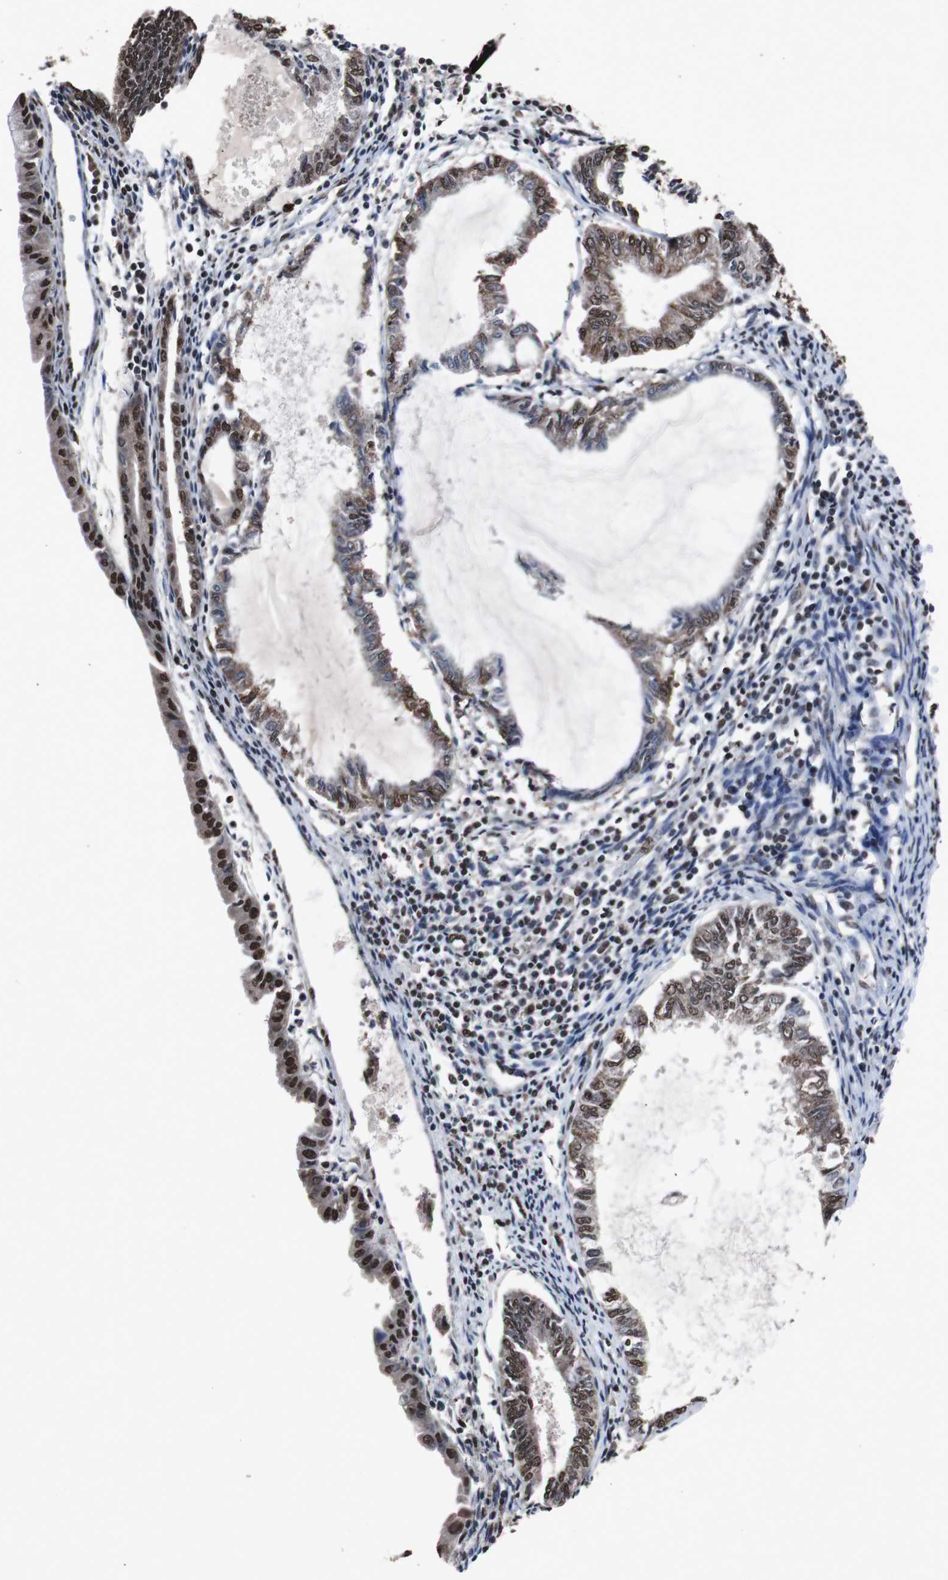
{"staining": {"intensity": "moderate", "quantity": ">75%", "location": "cytoplasmic/membranous,nuclear"}, "tissue": "endometrial cancer", "cell_type": "Tumor cells", "image_type": "cancer", "snomed": [{"axis": "morphology", "description": "Adenocarcinoma, NOS"}, {"axis": "topography", "description": "Endometrium"}], "caption": "This photomicrograph demonstrates endometrial cancer stained with immunohistochemistry to label a protein in brown. The cytoplasmic/membranous and nuclear of tumor cells show moderate positivity for the protein. Nuclei are counter-stained blue.", "gene": "MED27", "patient": {"sex": "female", "age": 86}}